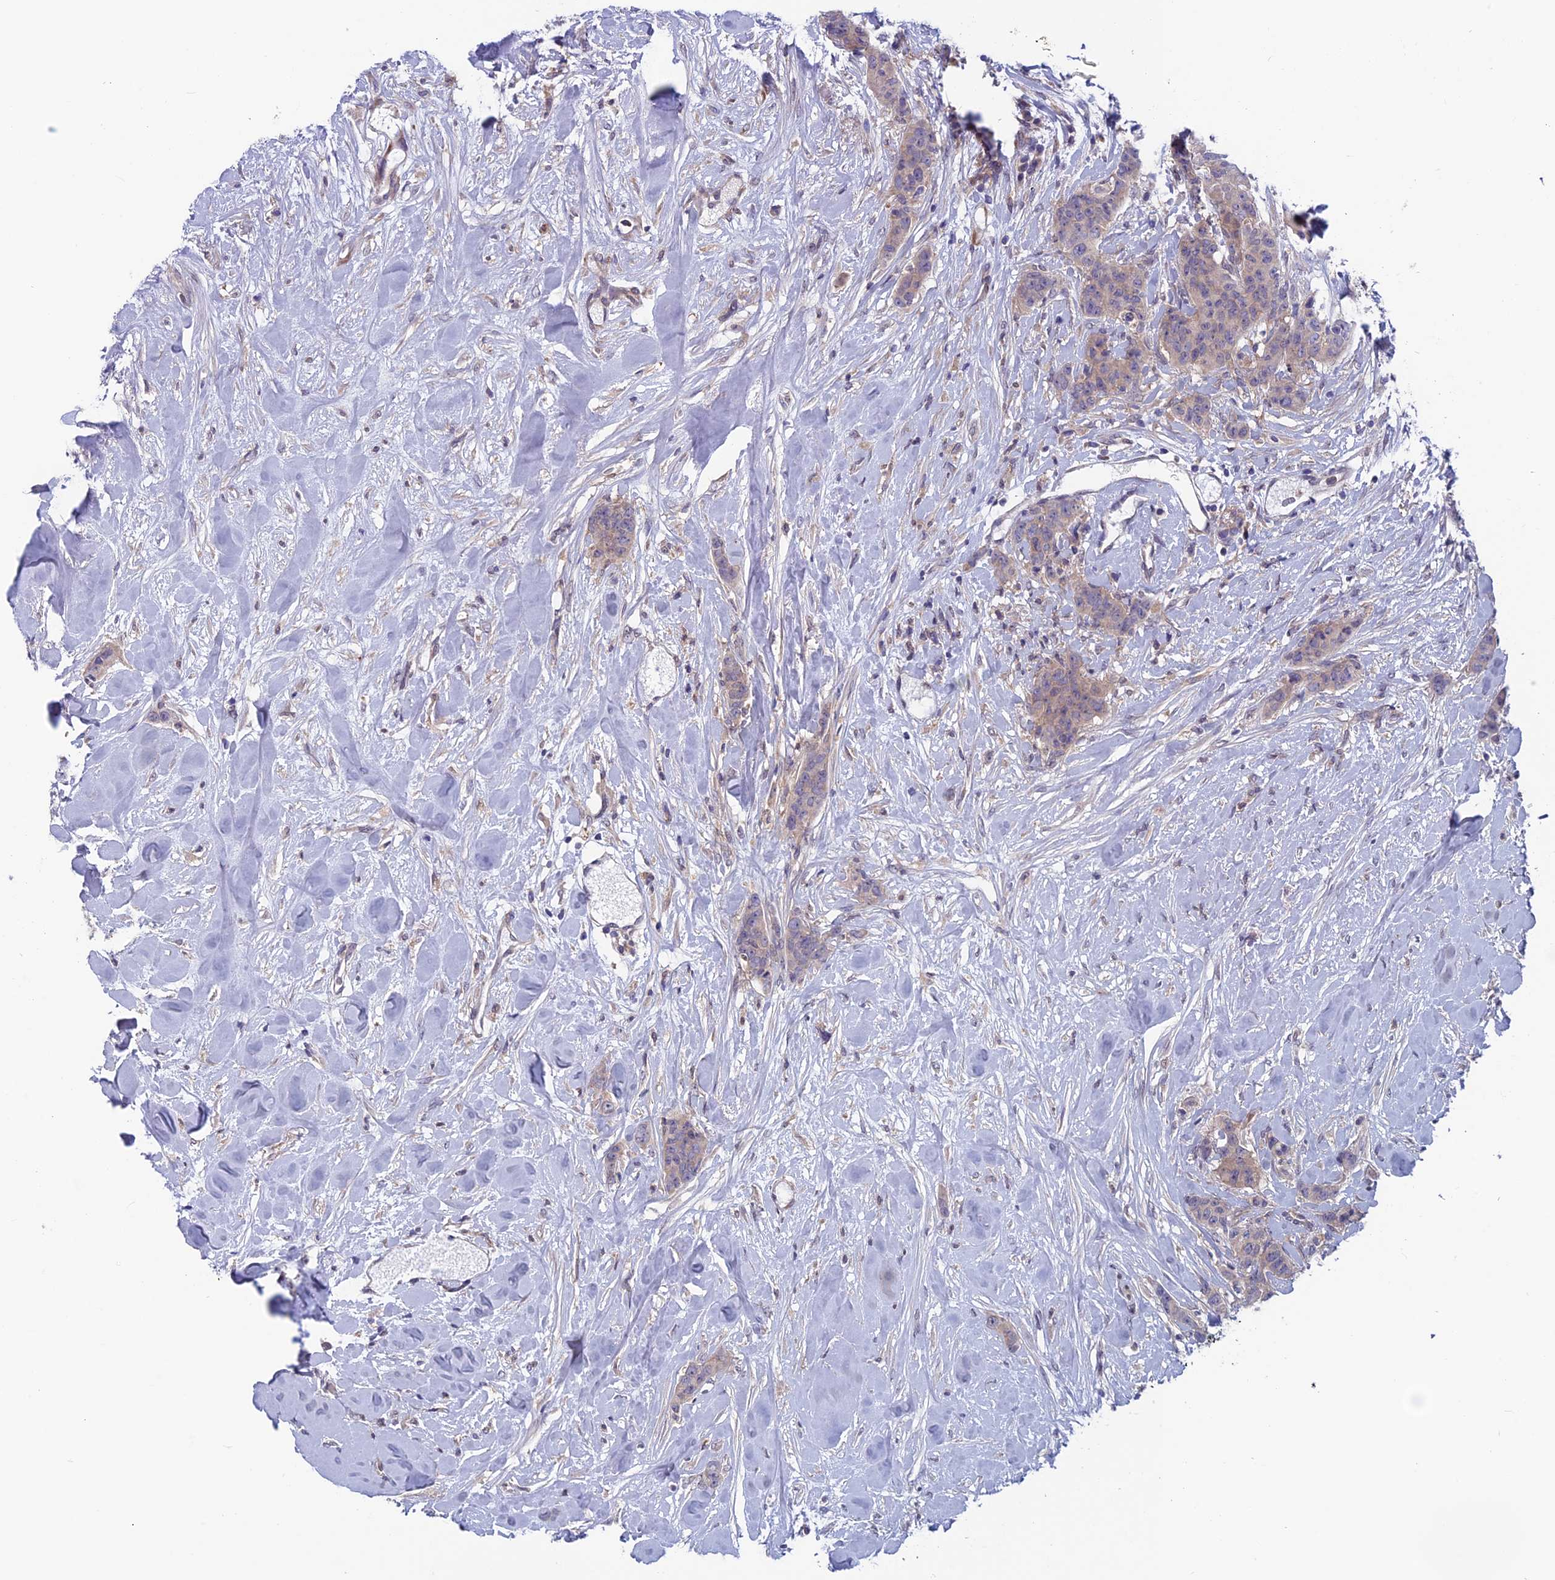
{"staining": {"intensity": "weak", "quantity": "25%-75%", "location": "cytoplasmic/membranous"}, "tissue": "breast cancer", "cell_type": "Tumor cells", "image_type": "cancer", "snomed": [{"axis": "morphology", "description": "Duct carcinoma"}, {"axis": "topography", "description": "Breast"}], "caption": "Human breast cancer stained for a protein (brown) displays weak cytoplasmic/membranous positive staining in approximately 25%-75% of tumor cells.", "gene": "MAST2", "patient": {"sex": "female", "age": 40}}